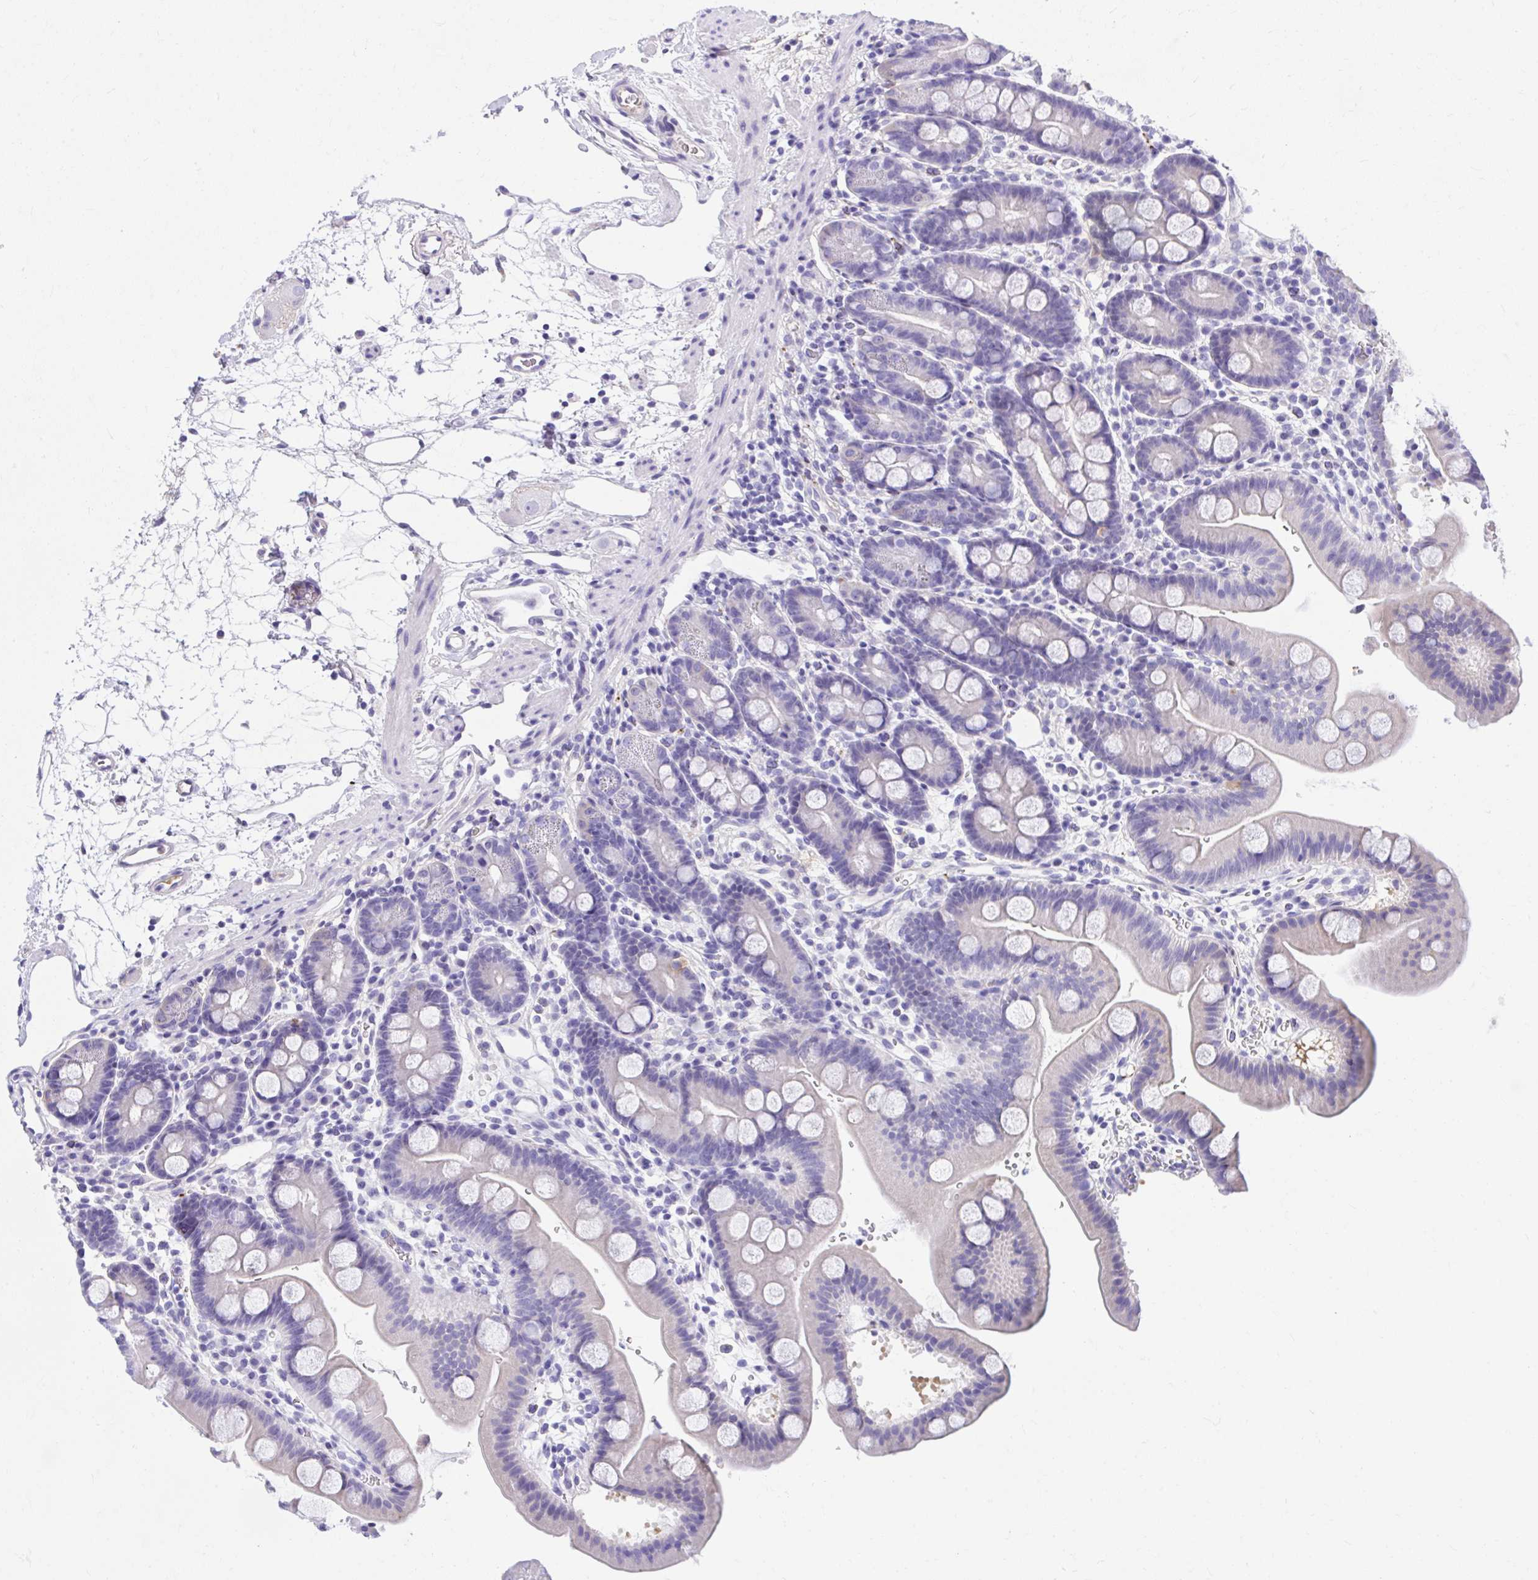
{"staining": {"intensity": "negative", "quantity": "none", "location": "none"}, "tissue": "duodenum", "cell_type": "Glandular cells", "image_type": "normal", "snomed": [{"axis": "morphology", "description": "Normal tissue, NOS"}, {"axis": "topography", "description": "Duodenum"}], "caption": "Immunohistochemical staining of normal duodenum reveals no significant staining in glandular cells.", "gene": "HRG", "patient": {"sex": "male", "age": 59}}